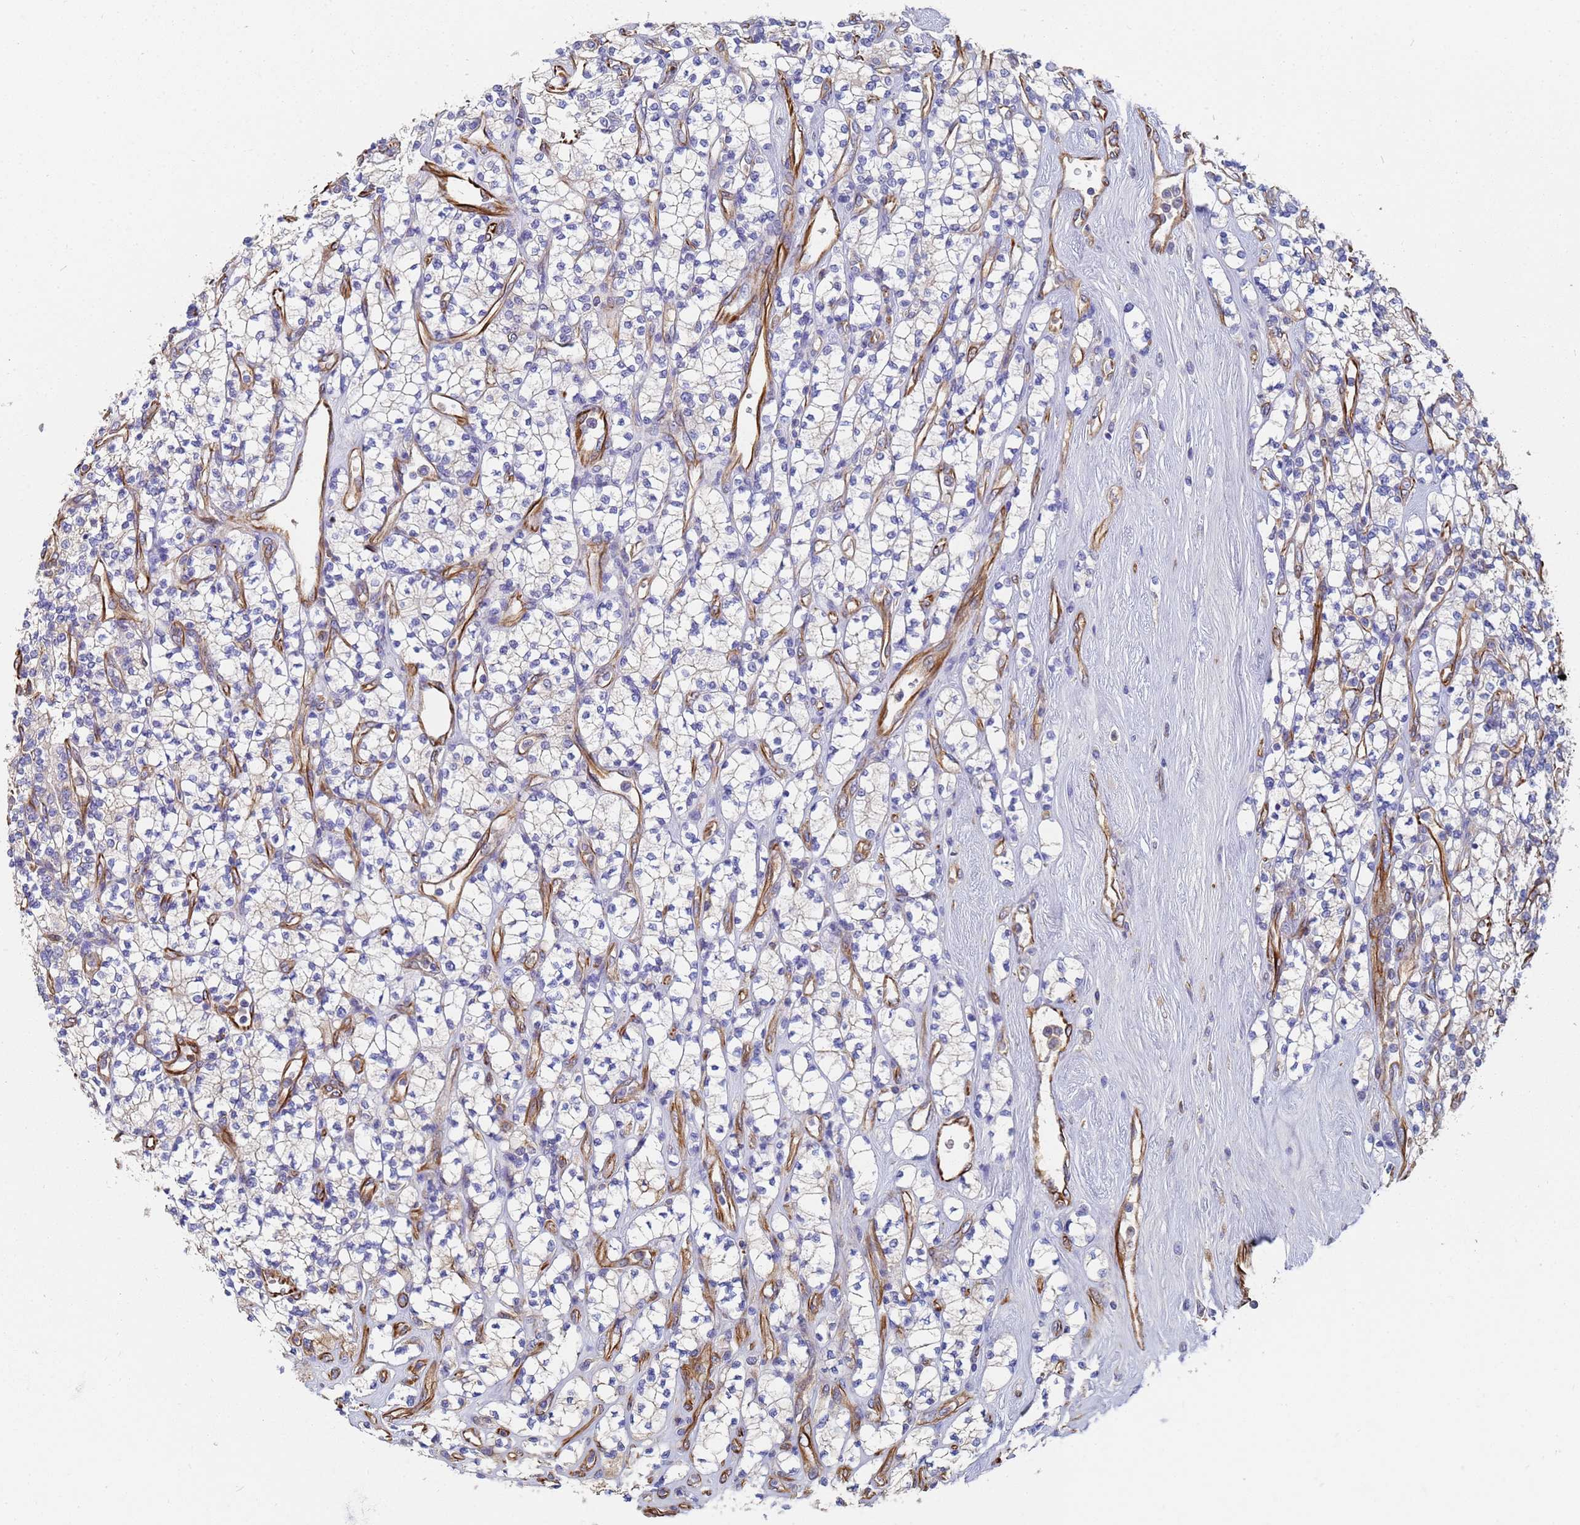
{"staining": {"intensity": "negative", "quantity": "none", "location": "none"}, "tissue": "renal cancer", "cell_type": "Tumor cells", "image_type": "cancer", "snomed": [{"axis": "morphology", "description": "Adenocarcinoma, NOS"}, {"axis": "topography", "description": "Kidney"}], "caption": "An image of renal cancer stained for a protein exhibits no brown staining in tumor cells. (Brightfield microscopy of DAB immunohistochemistry at high magnification).", "gene": "SYT13", "patient": {"sex": "male", "age": 77}}